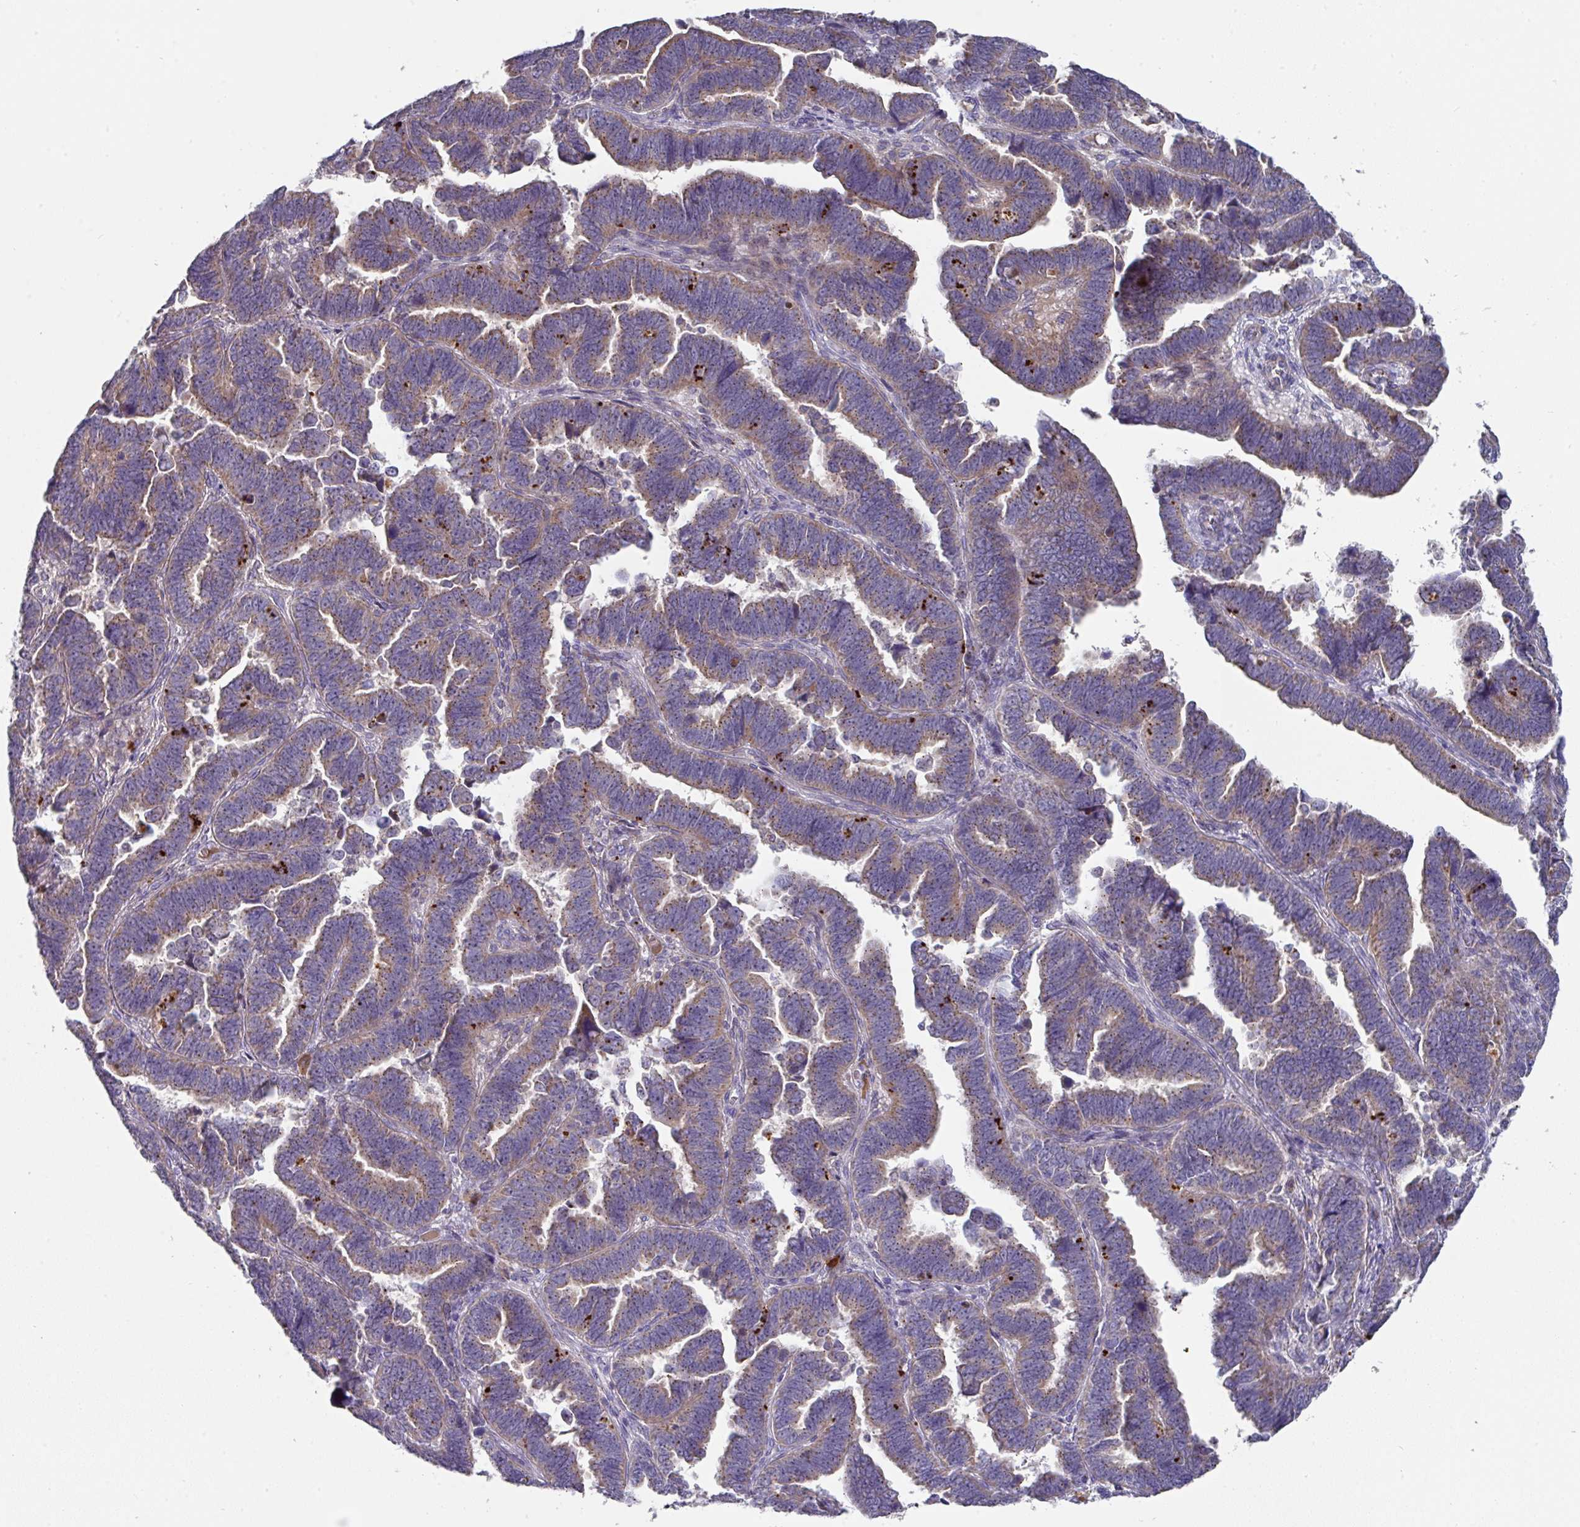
{"staining": {"intensity": "moderate", "quantity": "25%-75%", "location": "cytoplasmic/membranous"}, "tissue": "endometrial cancer", "cell_type": "Tumor cells", "image_type": "cancer", "snomed": [{"axis": "morphology", "description": "Adenocarcinoma, NOS"}, {"axis": "topography", "description": "Endometrium"}], "caption": "Protein staining by IHC shows moderate cytoplasmic/membranous positivity in approximately 25%-75% of tumor cells in endometrial cancer.", "gene": "IL4R", "patient": {"sex": "female", "age": 75}}